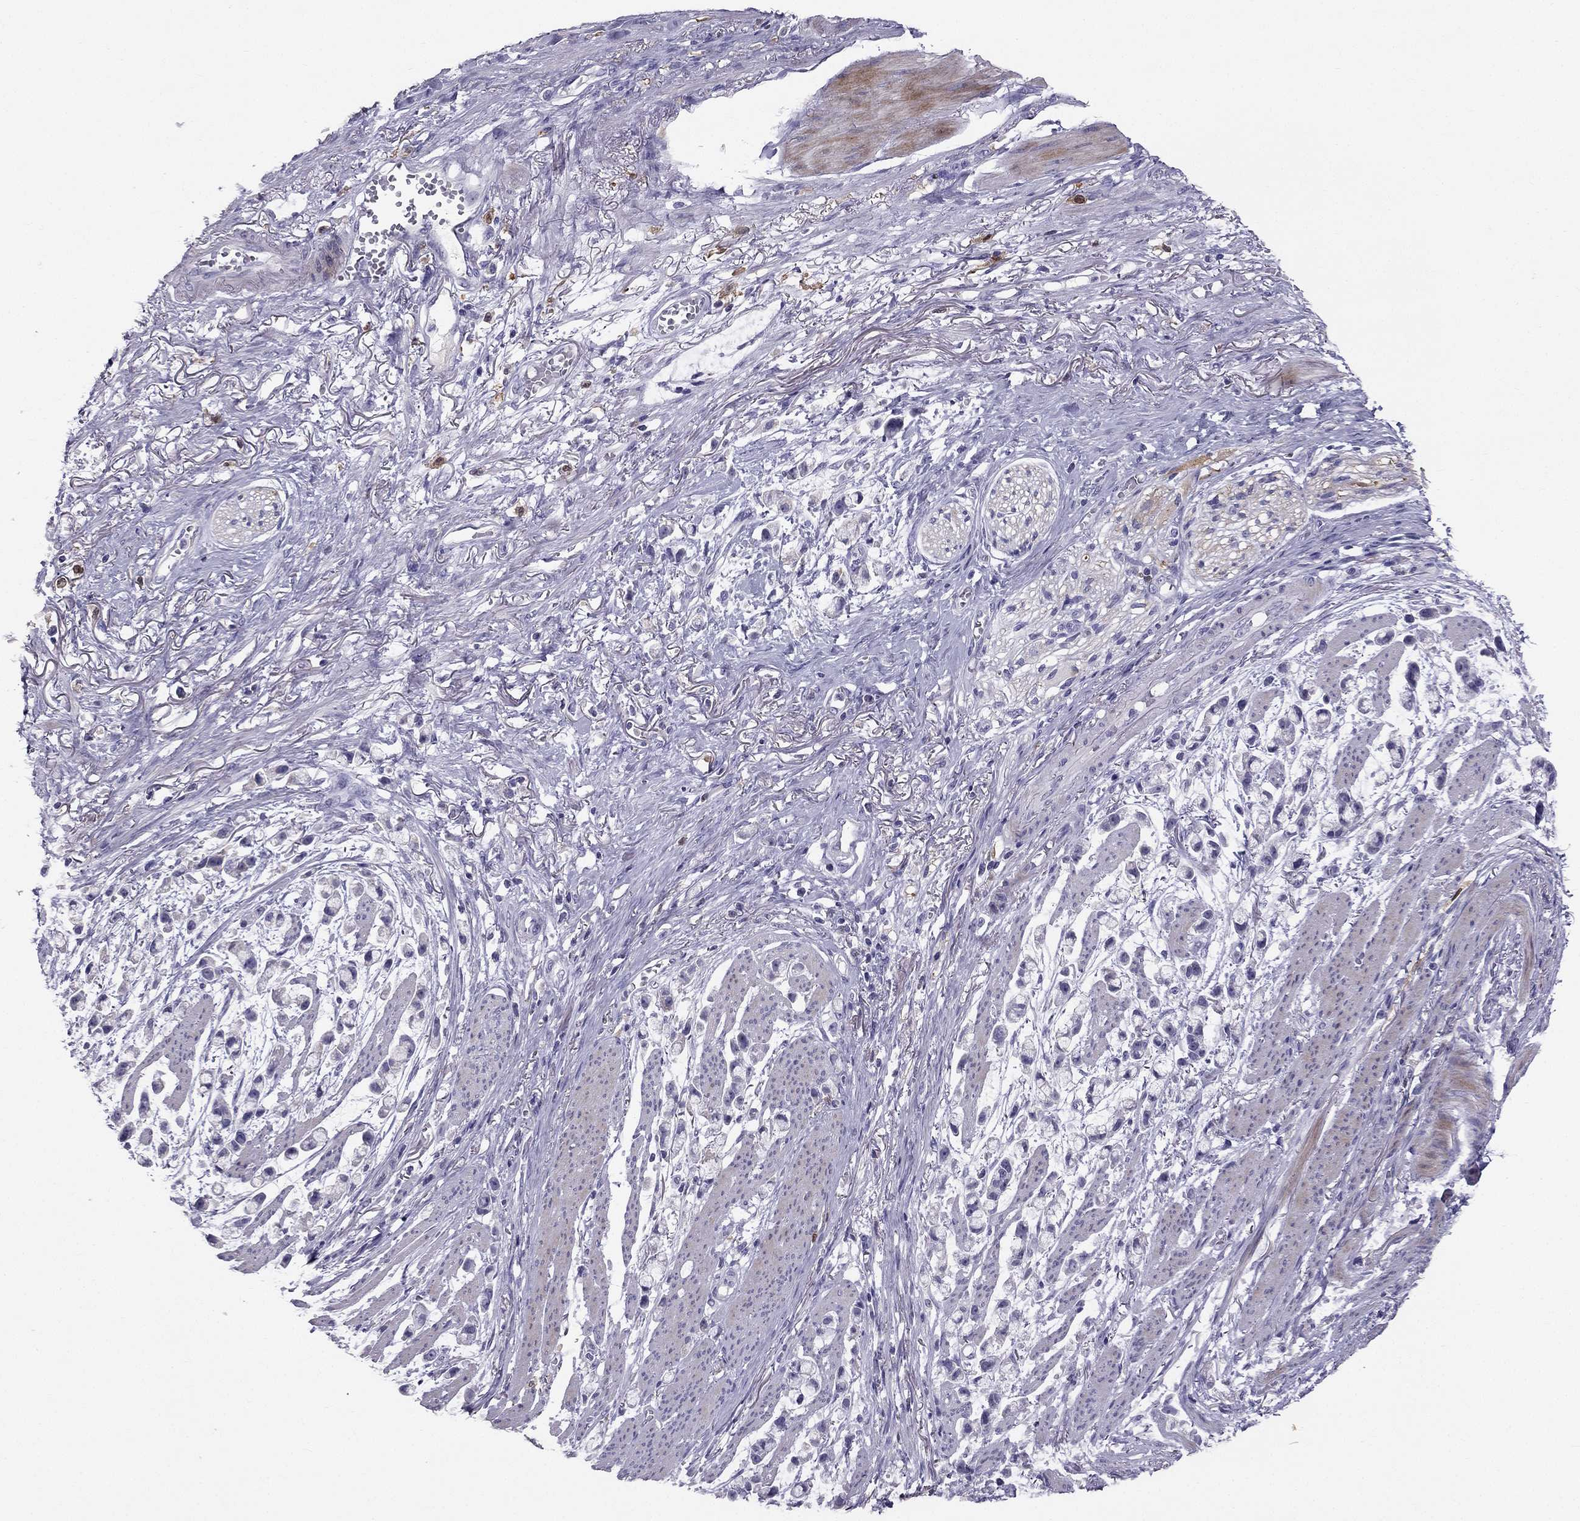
{"staining": {"intensity": "negative", "quantity": "none", "location": "none"}, "tissue": "stomach cancer", "cell_type": "Tumor cells", "image_type": "cancer", "snomed": [{"axis": "morphology", "description": "Adenocarcinoma, NOS"}, {"axis": "topography", "description": "Stomach"}], "caption": "Human stomach cancer (adenocarcinoma) stained for a protein using IHC exhibits no staining in tumor cells.", "gene": "LMTK3", "patient": {"sex": "female", "age": 81}}